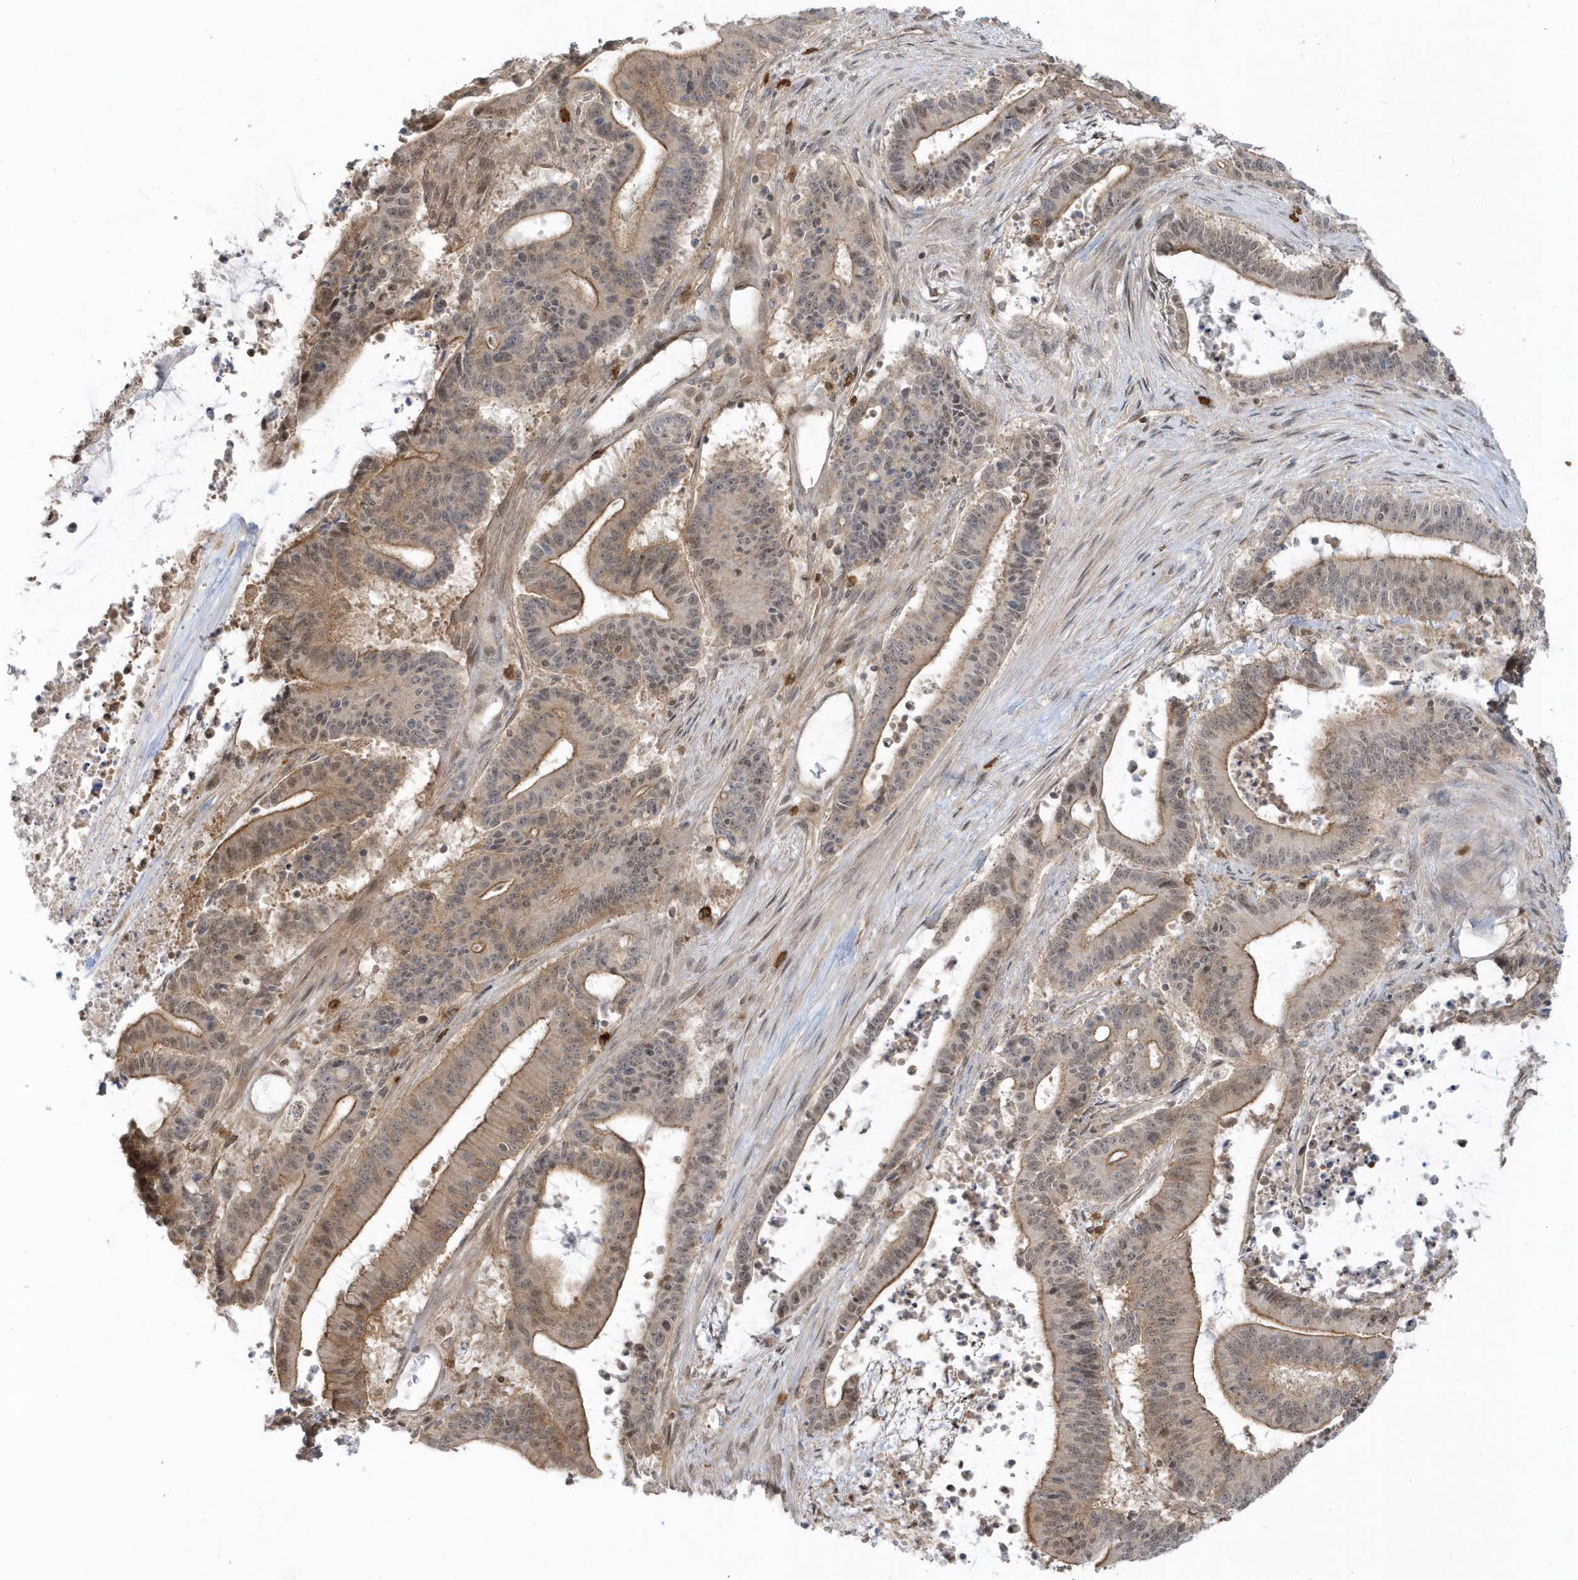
{"staining": {"intensity": "moderate", "quantity": "25%-75%", "location": "cytoplasmic/membranous,nuclear"}, "tissue": "liver cancer", "cell_type": "Tumor cells", "image_type": "cancer", "snomed": [{"axis": "morphology", "description": "Normal tissue, NOS"}, {"axis": "morphology", "description": "Cholangiocarcinoma"}, {"axis": "topography", "description": "Liver"}, {"axis": "topography", "description": "Peripheral nerve tissue"}], "caption": "The immunohistochemical stain shows moderate cytoplasmic/membranous and nuclear positivity in tumor cells of liver cholangiocarcinoma tissue. The staining was performed using DAB (3,3'-diaminobenzidine), with brown indicating positive protein expression. Nuclei are stained blue with hematoxylin.", "gene": "PPP1R7", "patient": {"sex": "female", "age": 73}}